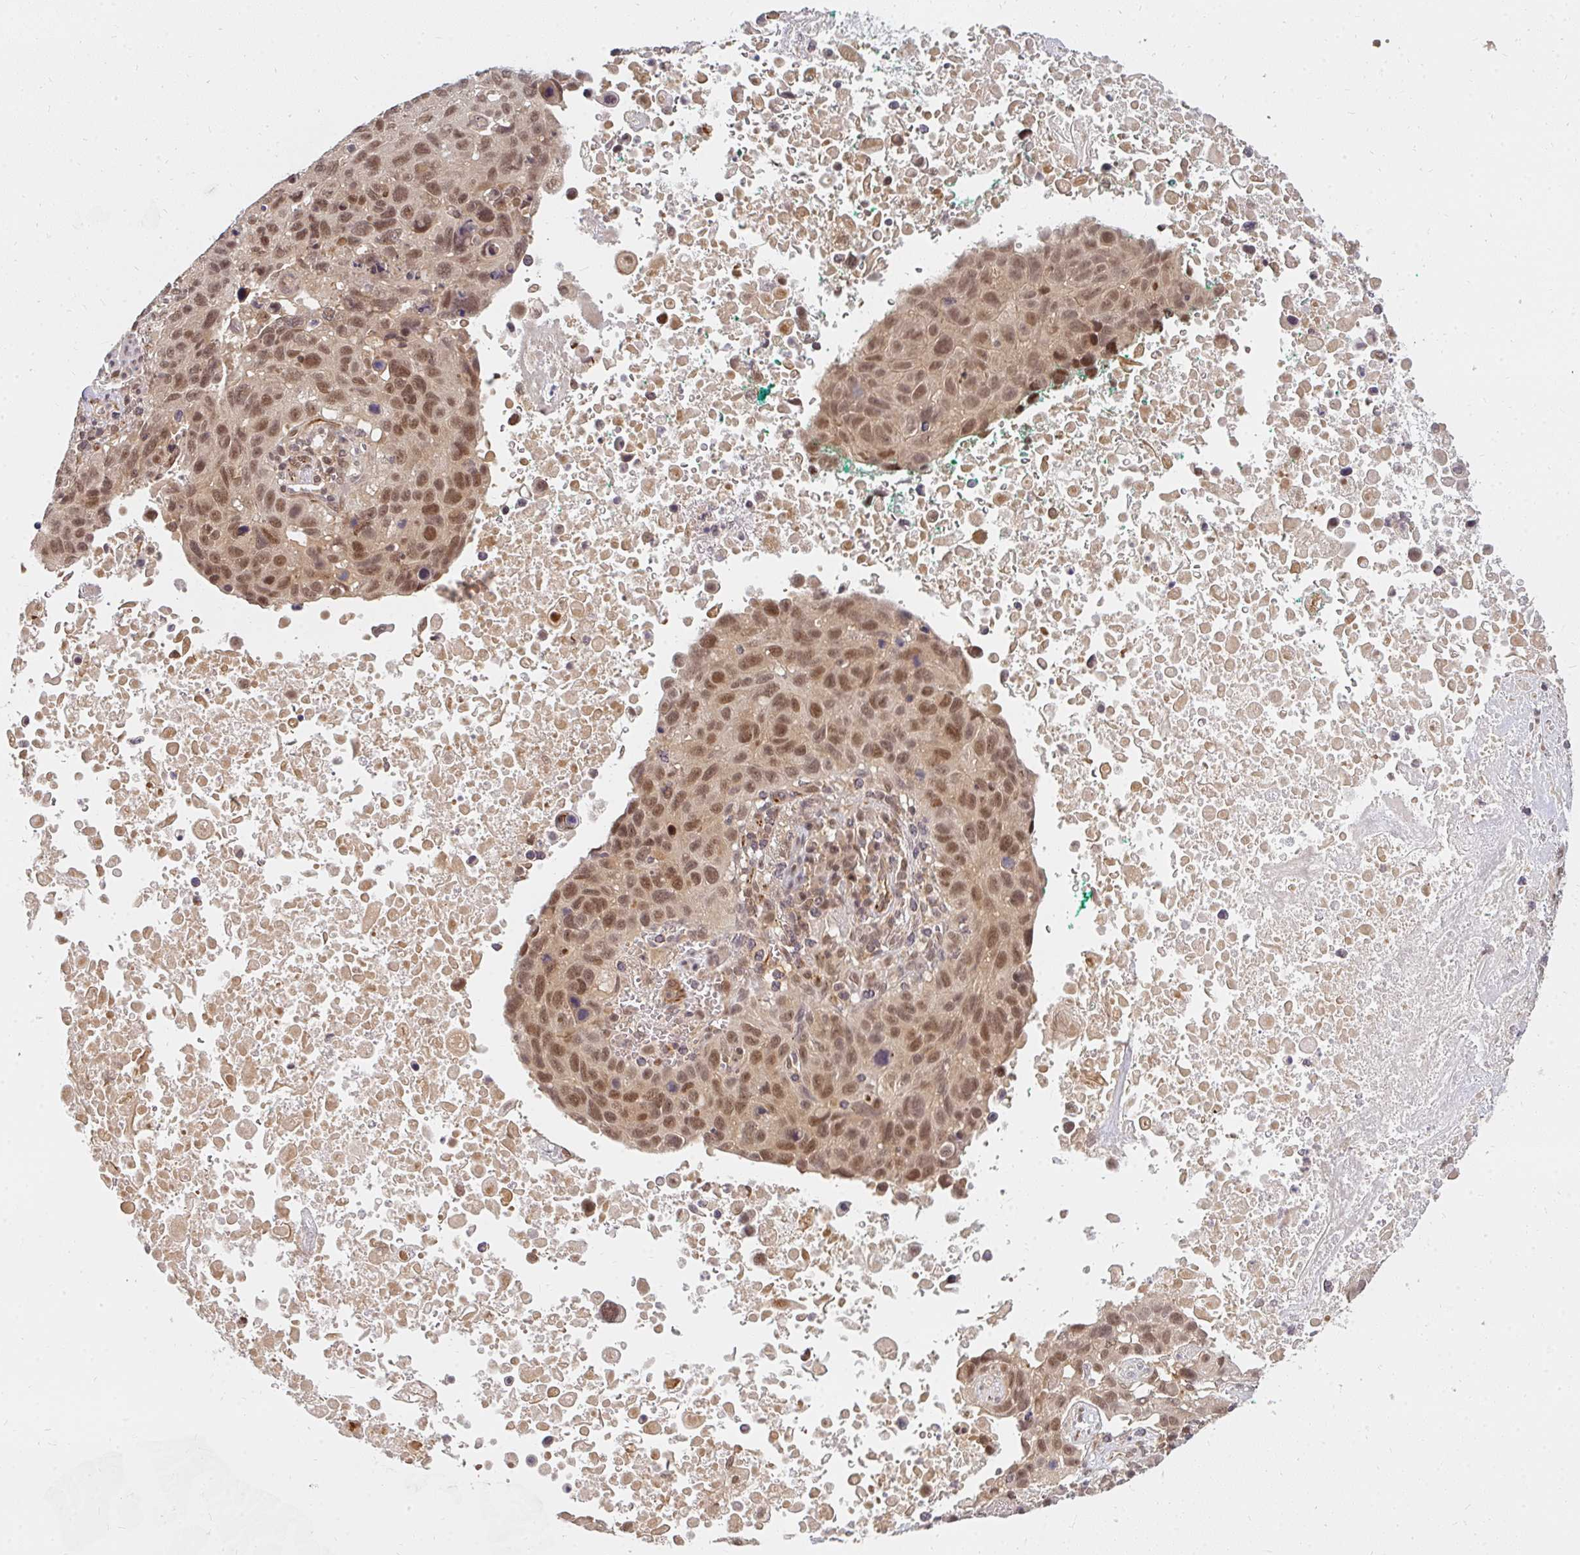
{"staining": {"intensity": "moderate", "quantity": ">75%", "location": "nuclear"}, "tissue": "lung cancer", "cell_type": "Tumor cells", "image_type": "cancer", "snomed": [{"axis": "morphology", "description": "Squamous cell carcinoma, NOS"}, {"axis": "topography", "description": "Lung"}], "caption": "Human squamous cell carcinoma (lung) stained for a protein (brown) demonstrates moderate nuclear positive expression in about >75% of tumor cells.", "gene": "GTF3C6", "patient": {"sex": "male", "age": 66}}